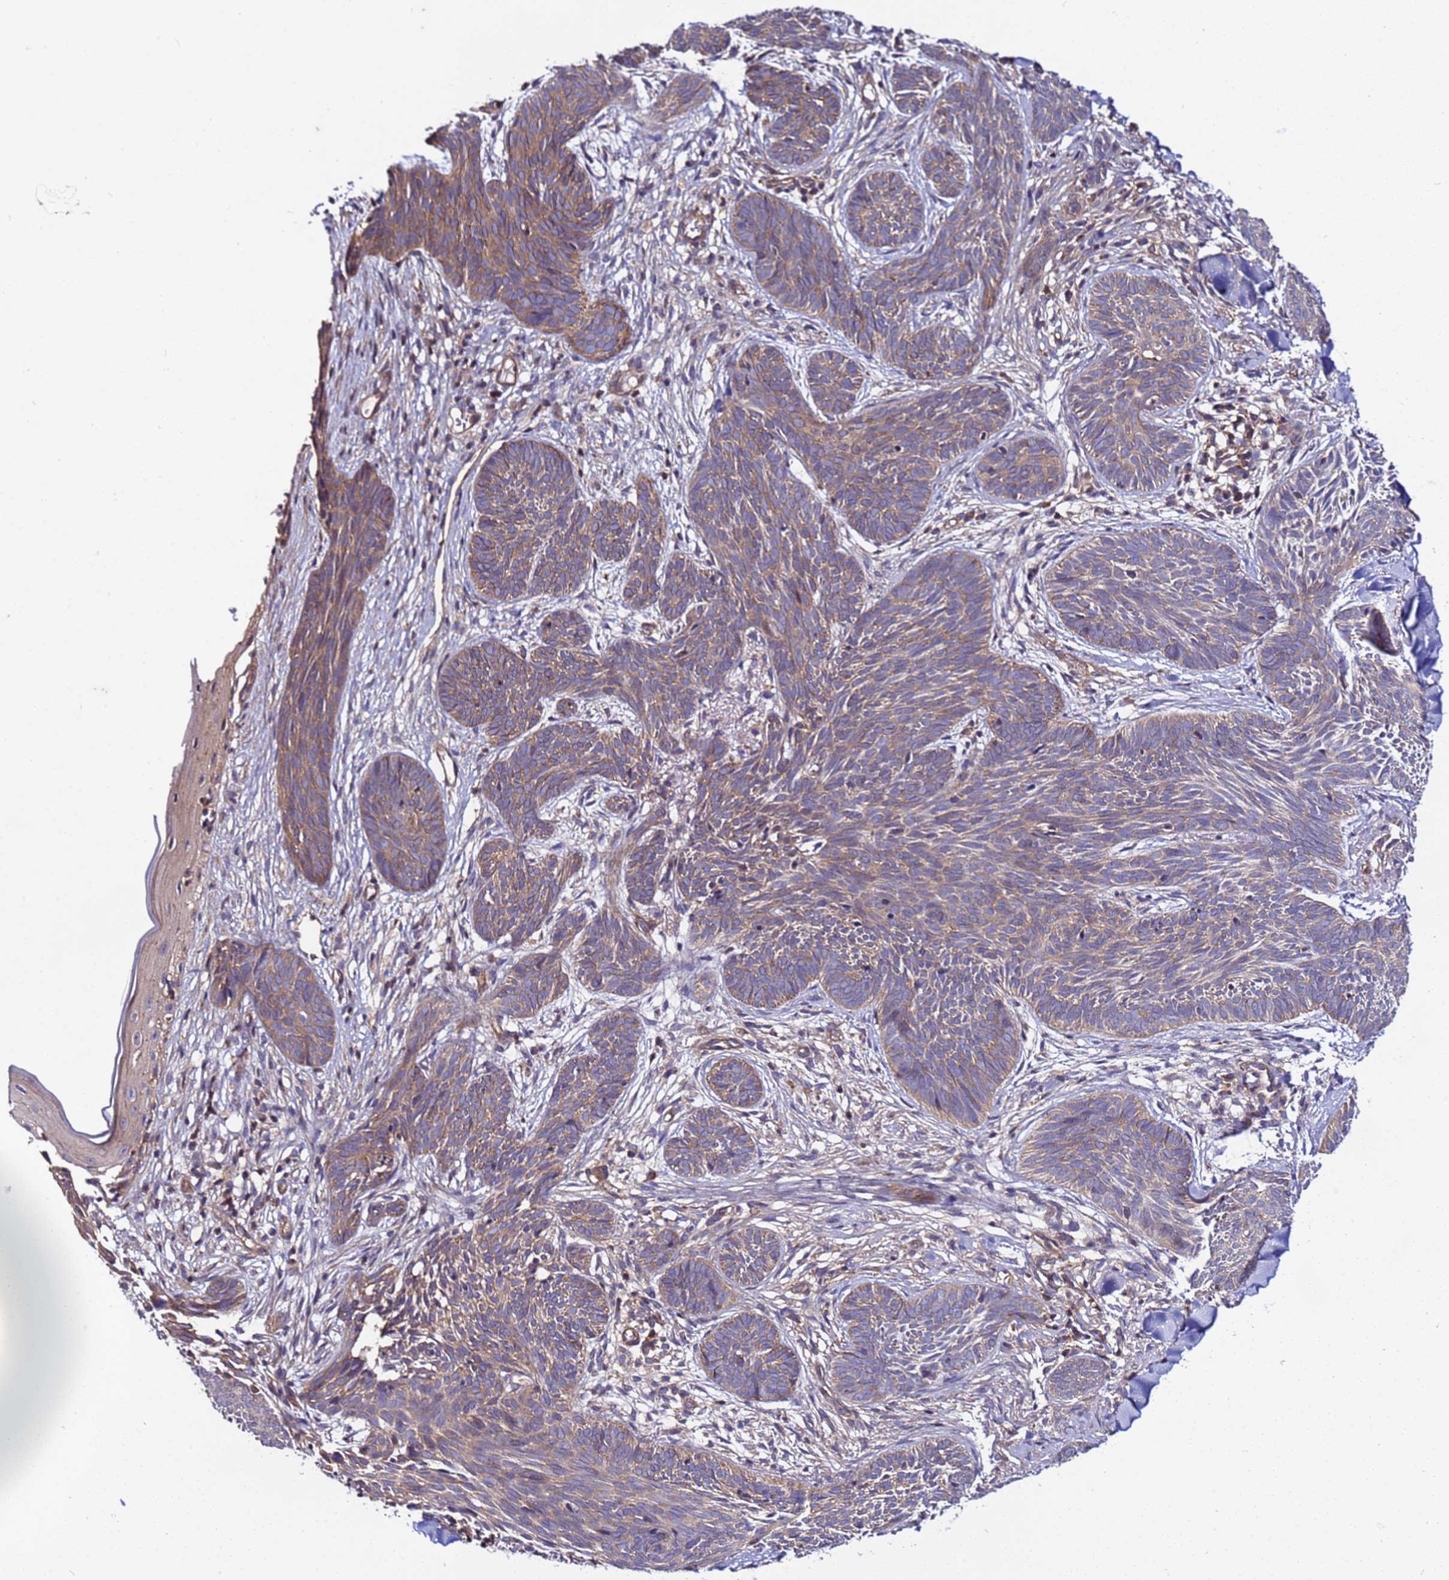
{"staining": {"intensity": "moderate", "quantity": ">75%", "location": "cytoplasmic/membranous"}, "tissue": "skin cancer", "cell_type": "Tumor cells", "image_type": "cancer", "snomed": [{"axis": "morphology", "description": "Basal cell carcinoma"}, {"axis": "topography", "description": "Skin"}], "caption": "Basal cell carcinoma (skin) stained for a protein displays moderate cytoplasmic/membranous positivity in tumor cells.", "gene": "STK38", "patient": {"sex": "female", "age": 81}}